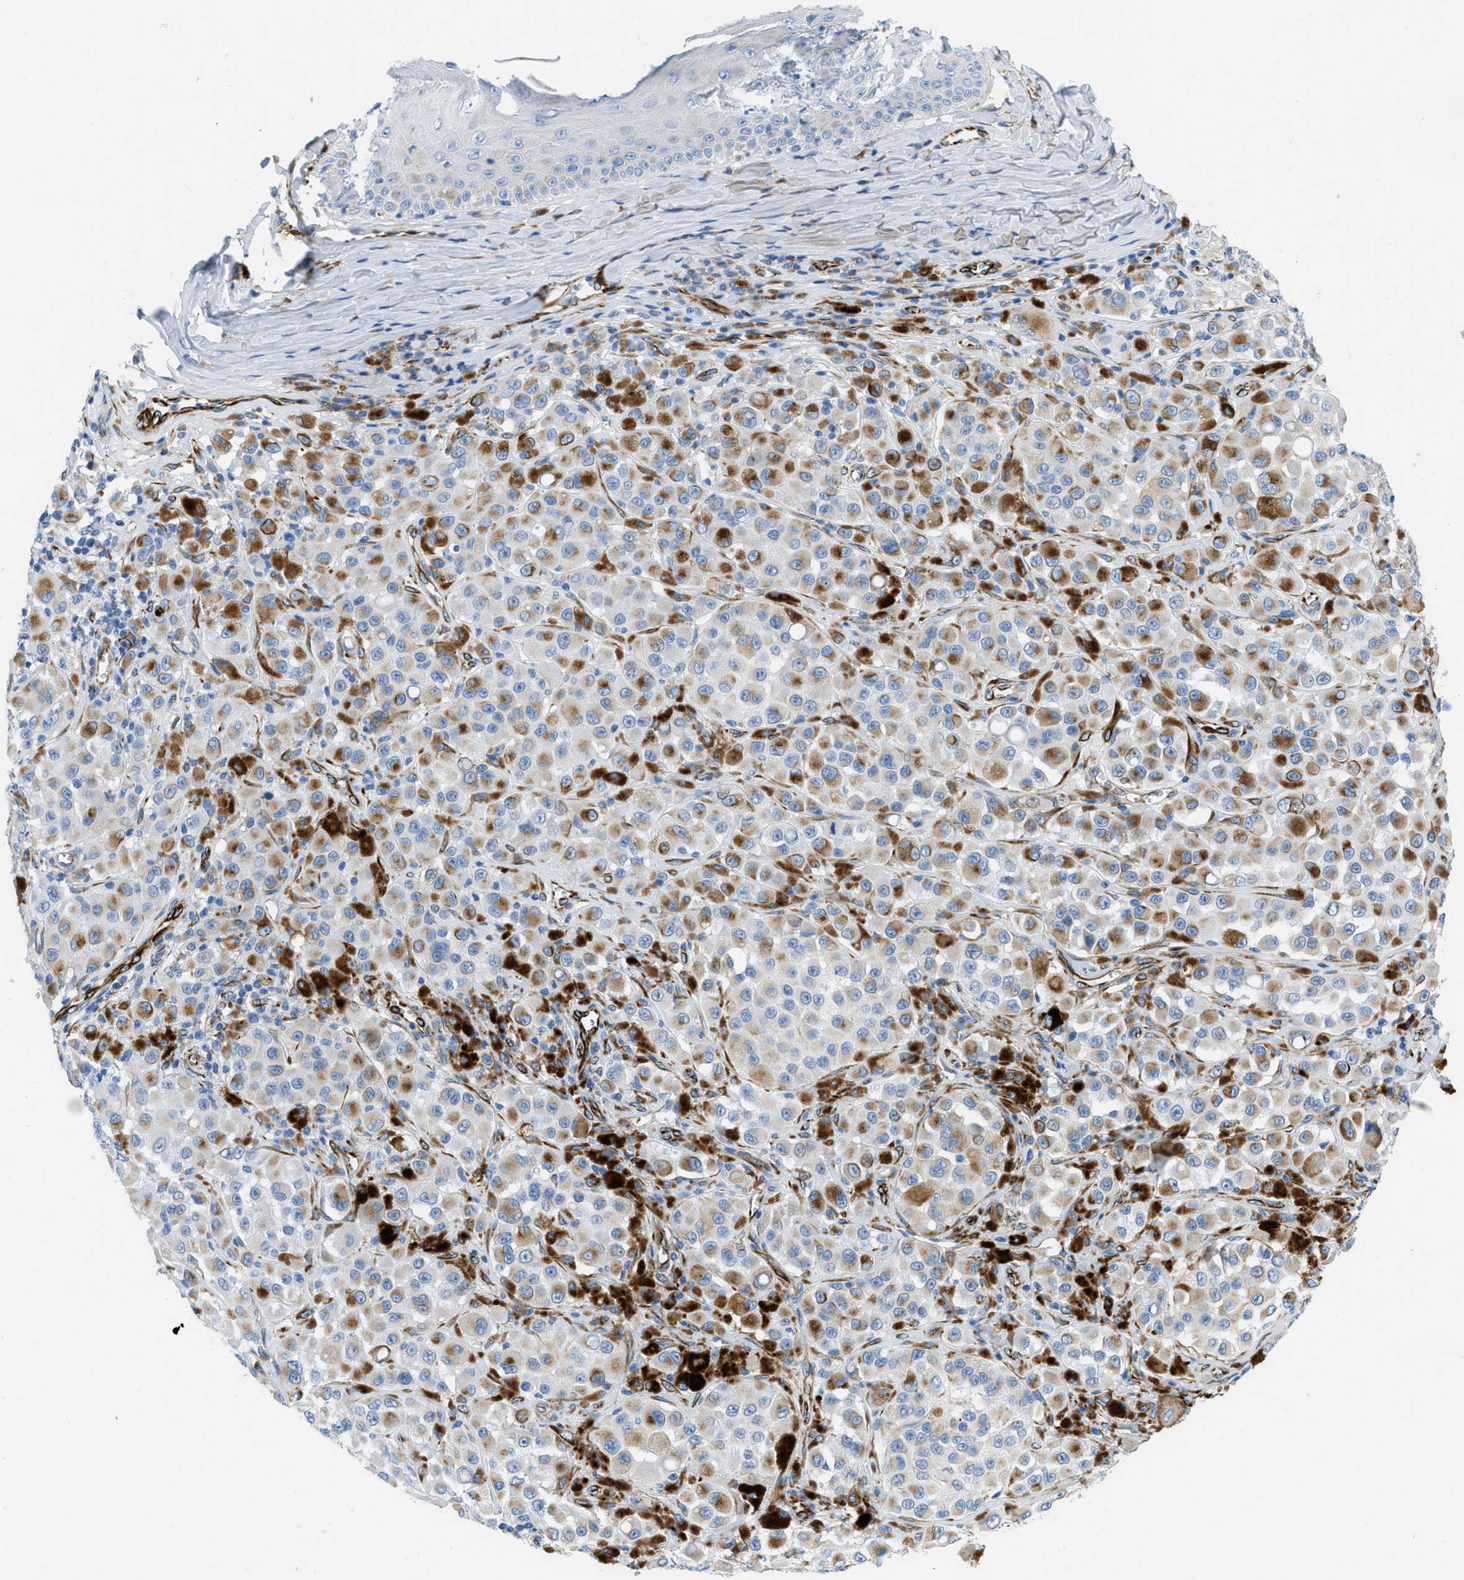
{"staining": {"intensity": "negative", "quantity": "none", "location": "none"}, "tissue": "melanoma", "cell_type": "Tumor cells", "image_type": "cancer", "snomed": [{"axis": "morphology", "description": "Malignant melanoma, NOS"}, {"axis": "topography", "description": "Skin"}], "caption": "Tumor cells are negative for brown protein staining in melanoma.", "gene": "XCR1", "patient": {"sex": "male", "age": 84}}